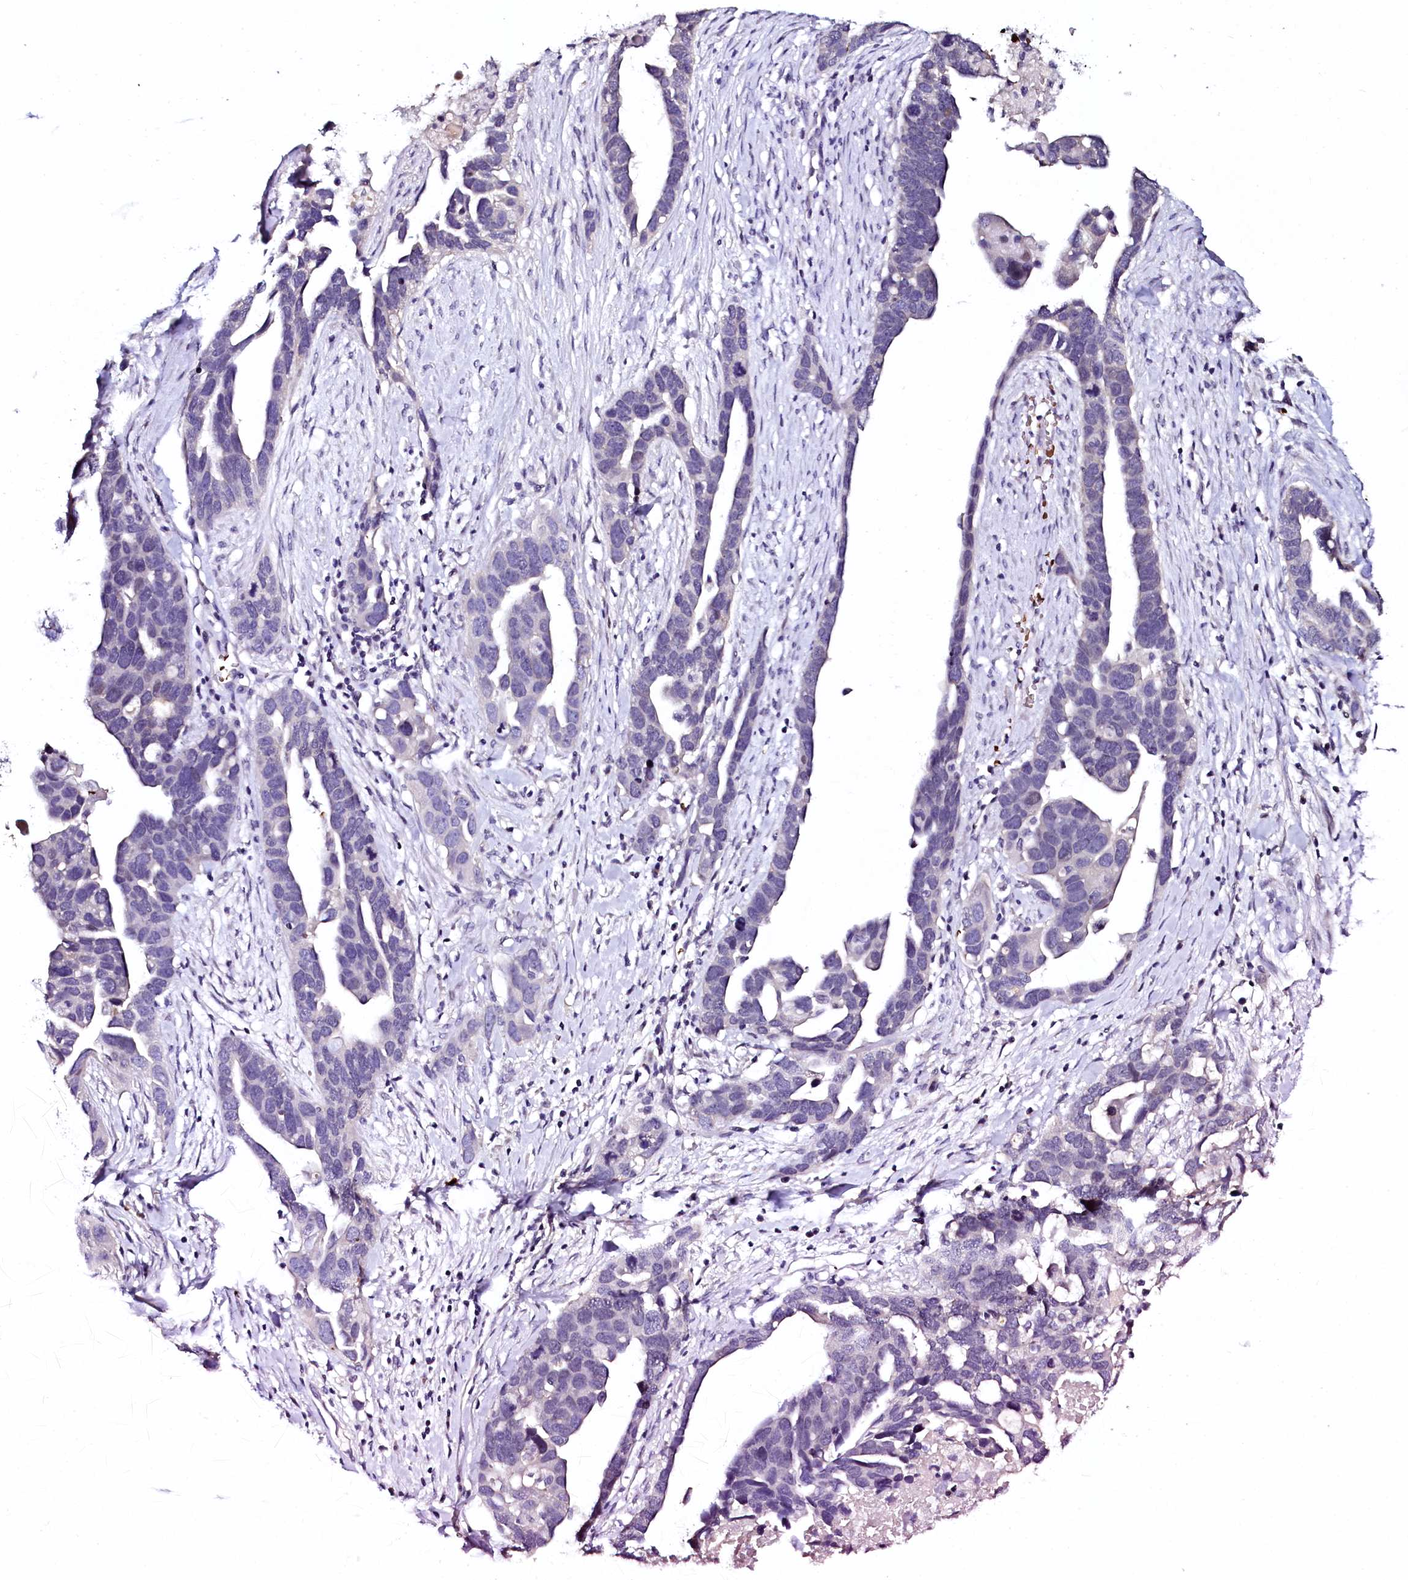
{"staining": {"intensity": "negative", "quantity": "none", "location": "none"}, "tissue": "ovarian cancer", "cell_type": "Tumor cells", "image_type": "cancer", "snomed": [{"axis": "morphology", "description": "Cystadenocarcinoma, serous, NOS"}, {"axis": "topography", "description": "Ovary"}], "caption": "Tumor cells show no significant protein expression in ovarian serous cystadenocarcinoma.", "gene": "CTDSPL2", "patient": {"sex": "female", "age": 54}}